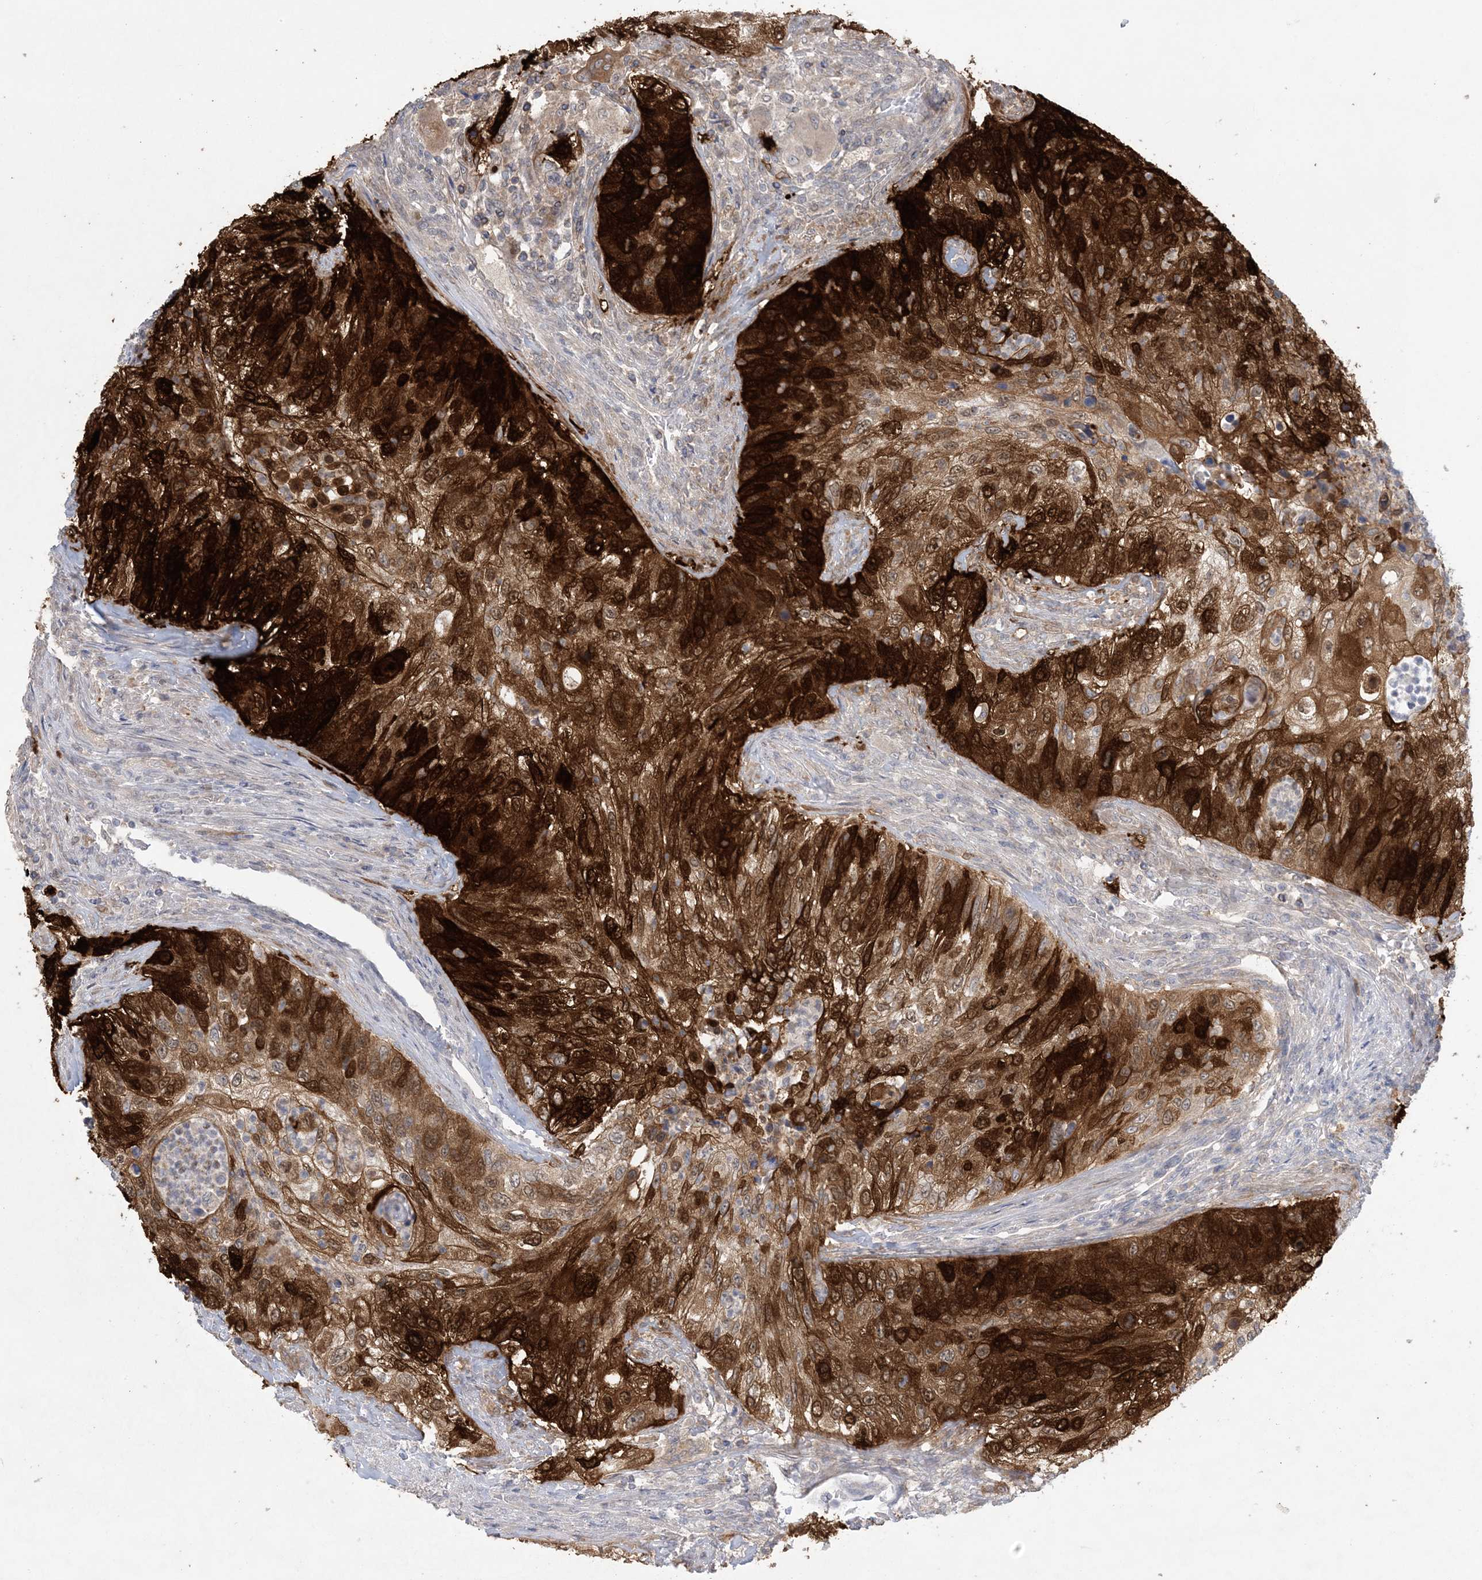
{"staining": {"intensity": "strong", "quantity": ">75%", "location": "cytoplasmic/membranous"}, "tissue": "urothelial cancer", "cell_type": "Tumor cells", "image_type": "cancer", "snomed": [{"axis": "morphology", "description": "Urothelial carcinoma, High grade"}, {"axis": "topography", "description": "Urinary bladder"}], "caption": "Immunohistochemistry (DAB) staining of urothelial cancer exhibits strong cytoplasmic/membranous protein expression in approximately >75% of tumor cells.", "gene": "HMGCS1", "patient": {"sex": "female", "age": 60}}